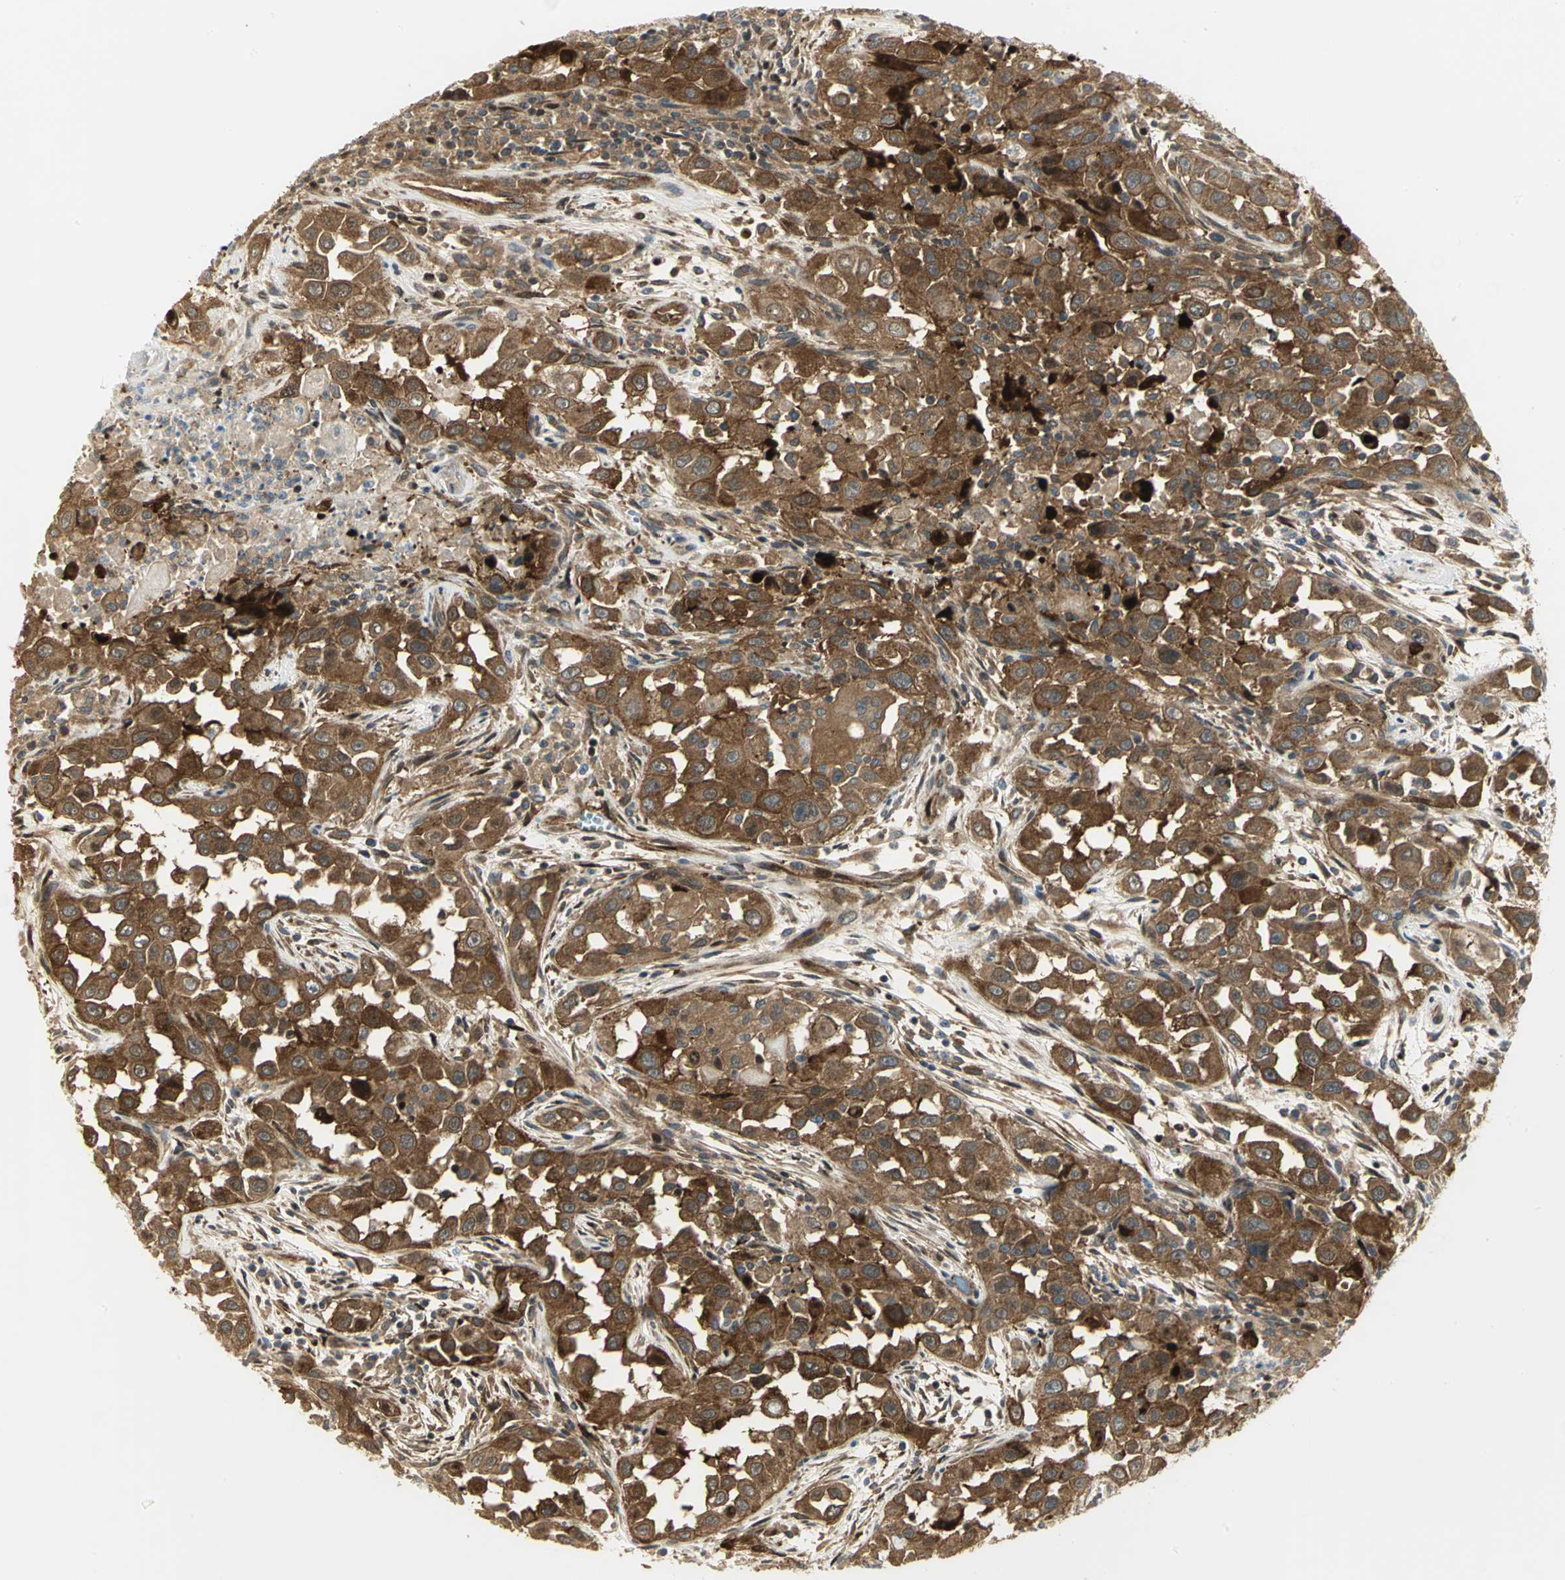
{"staining": {"intensity": "moderate", "quantity": ">75%", "location": "cytoplasmic/membranous"}, "tissue": "head and neck cancer", "cell_type": "Tumor cells", "image_type": "cancer", "snomed": [{"axis": "morphology", "description": "Carcinoma, NOS"}, {"axis": "topography", "description": "Head-Neck"}], "caption": "Tumor cells display medium levels of moderate cytoplasmic/membranous expression in approximately >75% of cells in carcinoma (head and neck). (DAB (3,3'-diaminobenzidine) = brown stain, brightfield microscopy at high magnification).", "gene": "EEA1", "patient": {"sex": "male", "age": 87}}